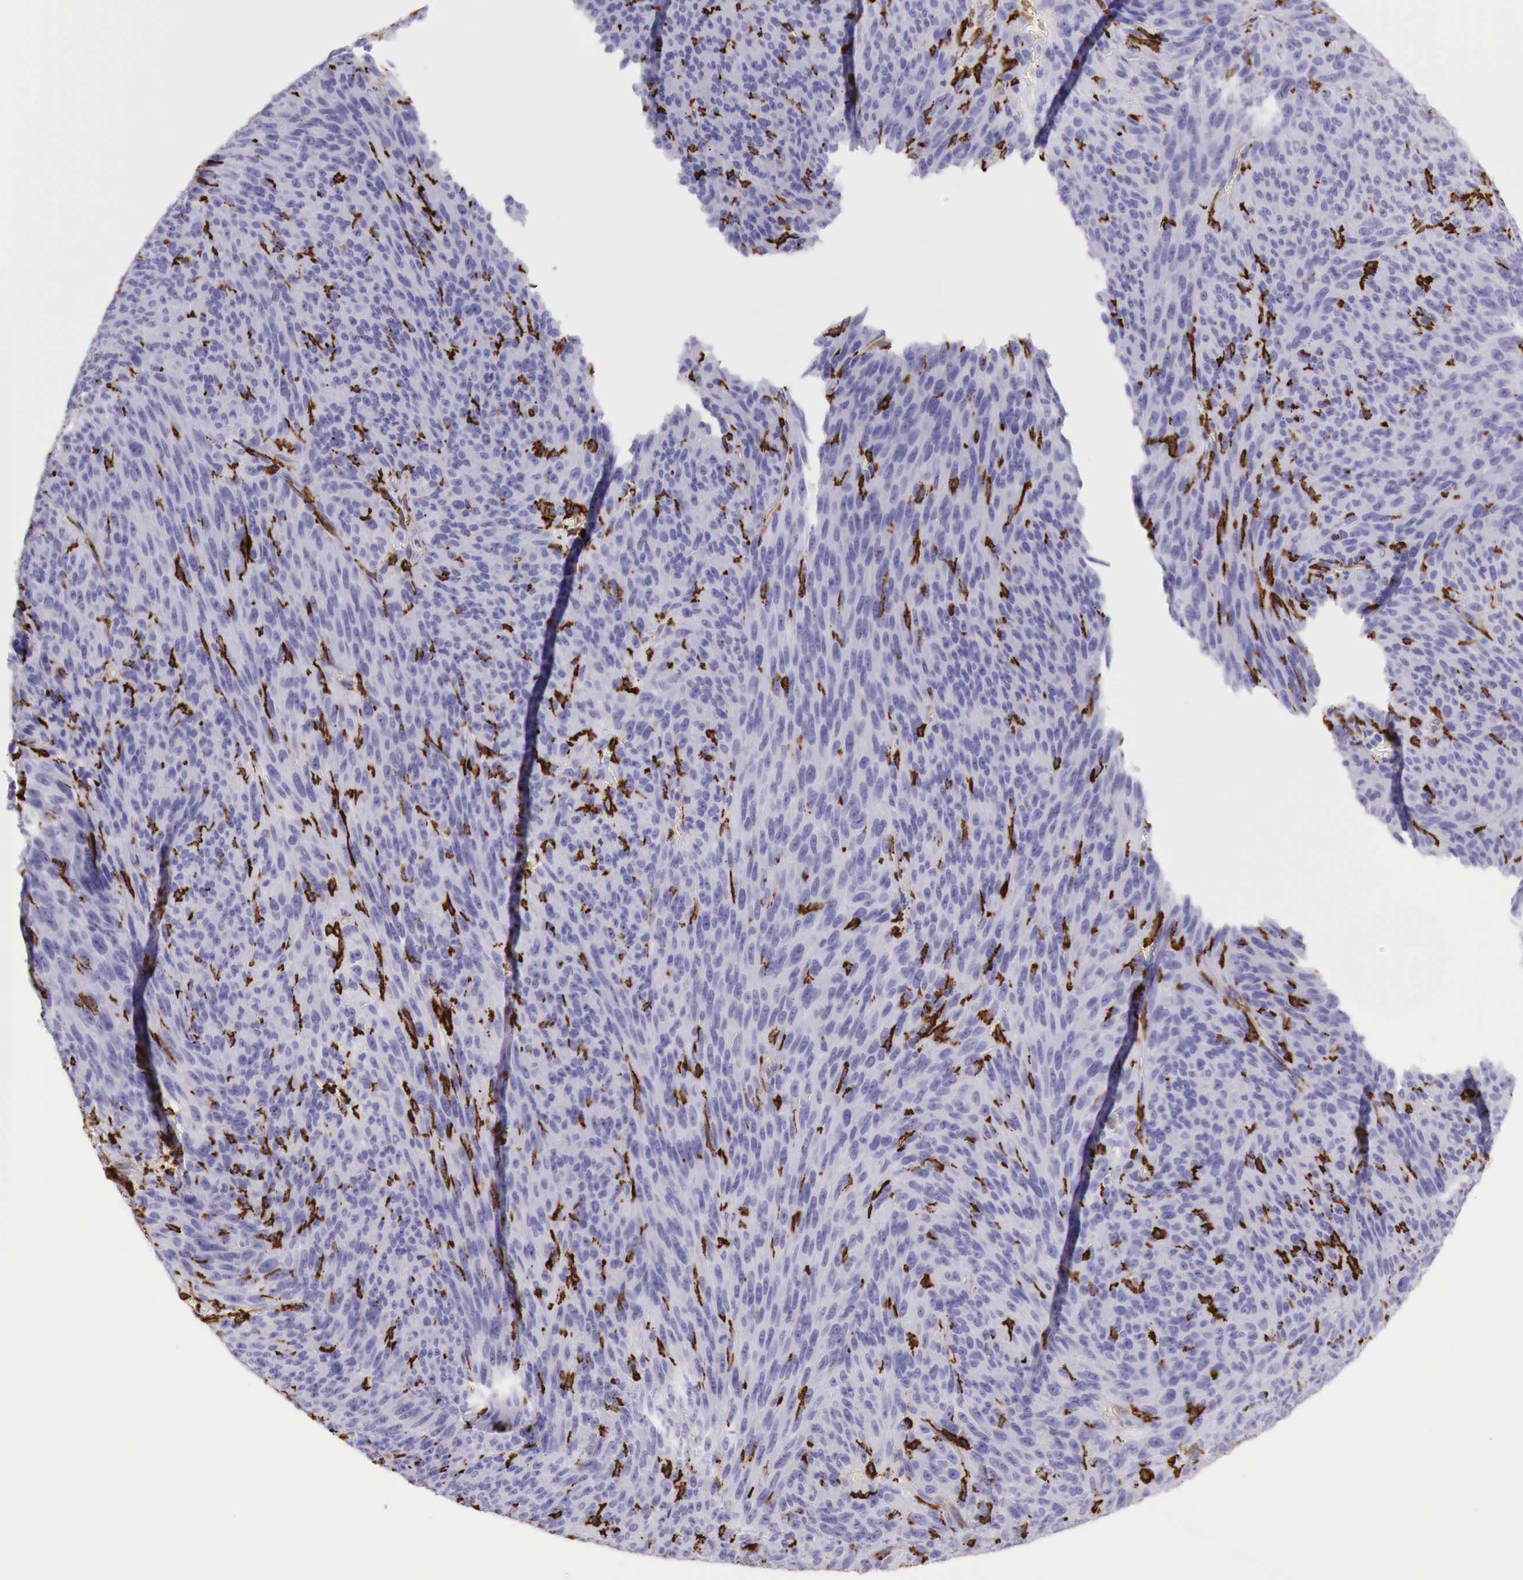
{"staining": {"intensity": "negative", "quantity": "none", "location": "none"}, "tissue": "melanoma", "cell_type": "Tumor cells", "image_type": "cancer", "snomed": [{"axis": "morphology", "description": "Malignant melanoma, NOS"}, {"axis": "topography", "description": "Skin"}], "caption": "Histopathology image shows no significant protein expression in tumor cells of malignant melanoma.", "gene": "MSR1", "patient": {"sex": "male", "age": 76}}